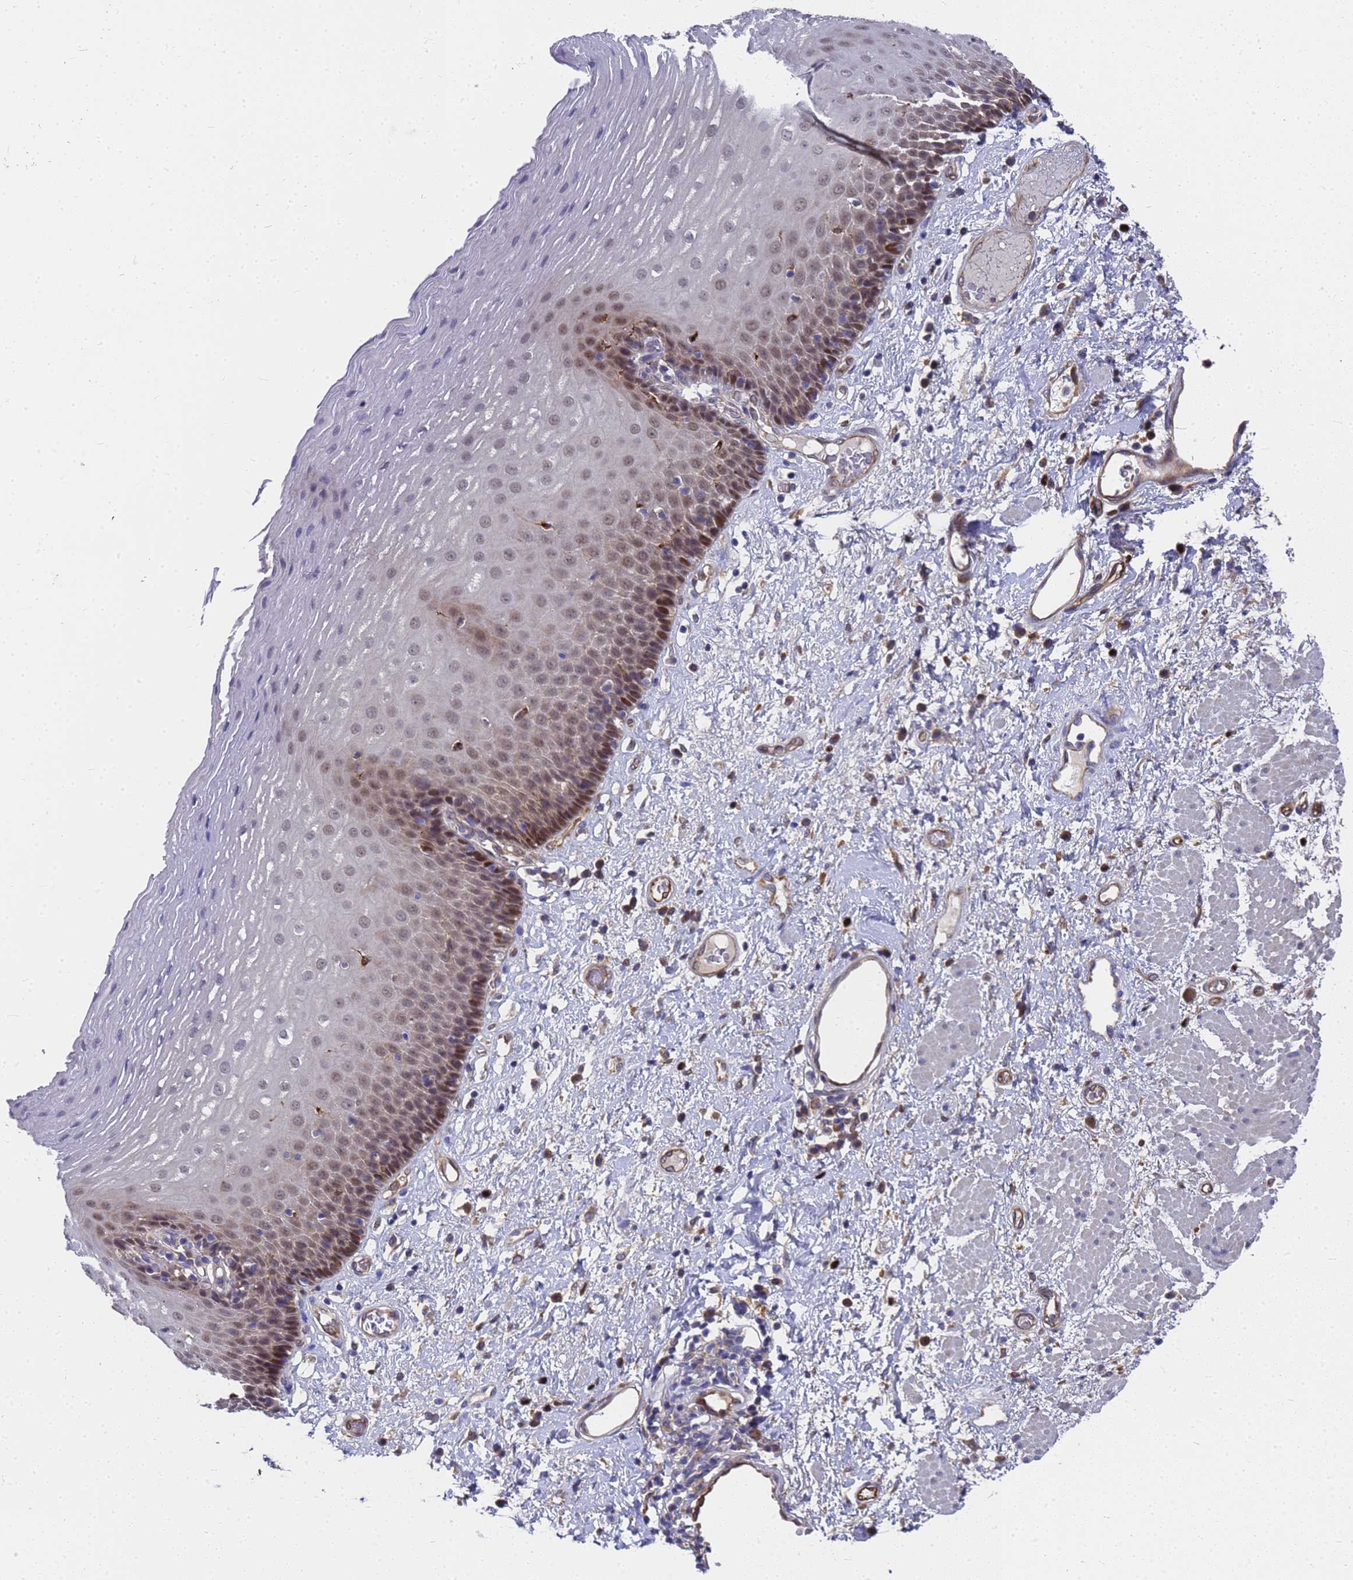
{"staining": {"intensity": "moderate", "quantity": "25%-75%", "location": "nuclear"}, "tissue": "esophagus", "cell_type": "Squamous epithelial cells", "image_type": "normal", "snomed": [{"axis": "morphology", "description": "Normal tissue, NOS"}, {"axis": "morphology", "description": "Adenocarcinoma, NOS"}, {"axis": "topography", "description": "Esophagus"}], "caption": "IHC (DAB) staining of benign esophagus shows moderate nuclear protein expression in about 25%-75% of squamous epithelial cells. (DAB (3,3'-diaminobenzidine) IHC, brown staining for protein, blue staining for nuclei).", "gene": "SLC35E2B", "patient": {"sex": "male", "age": 62}}